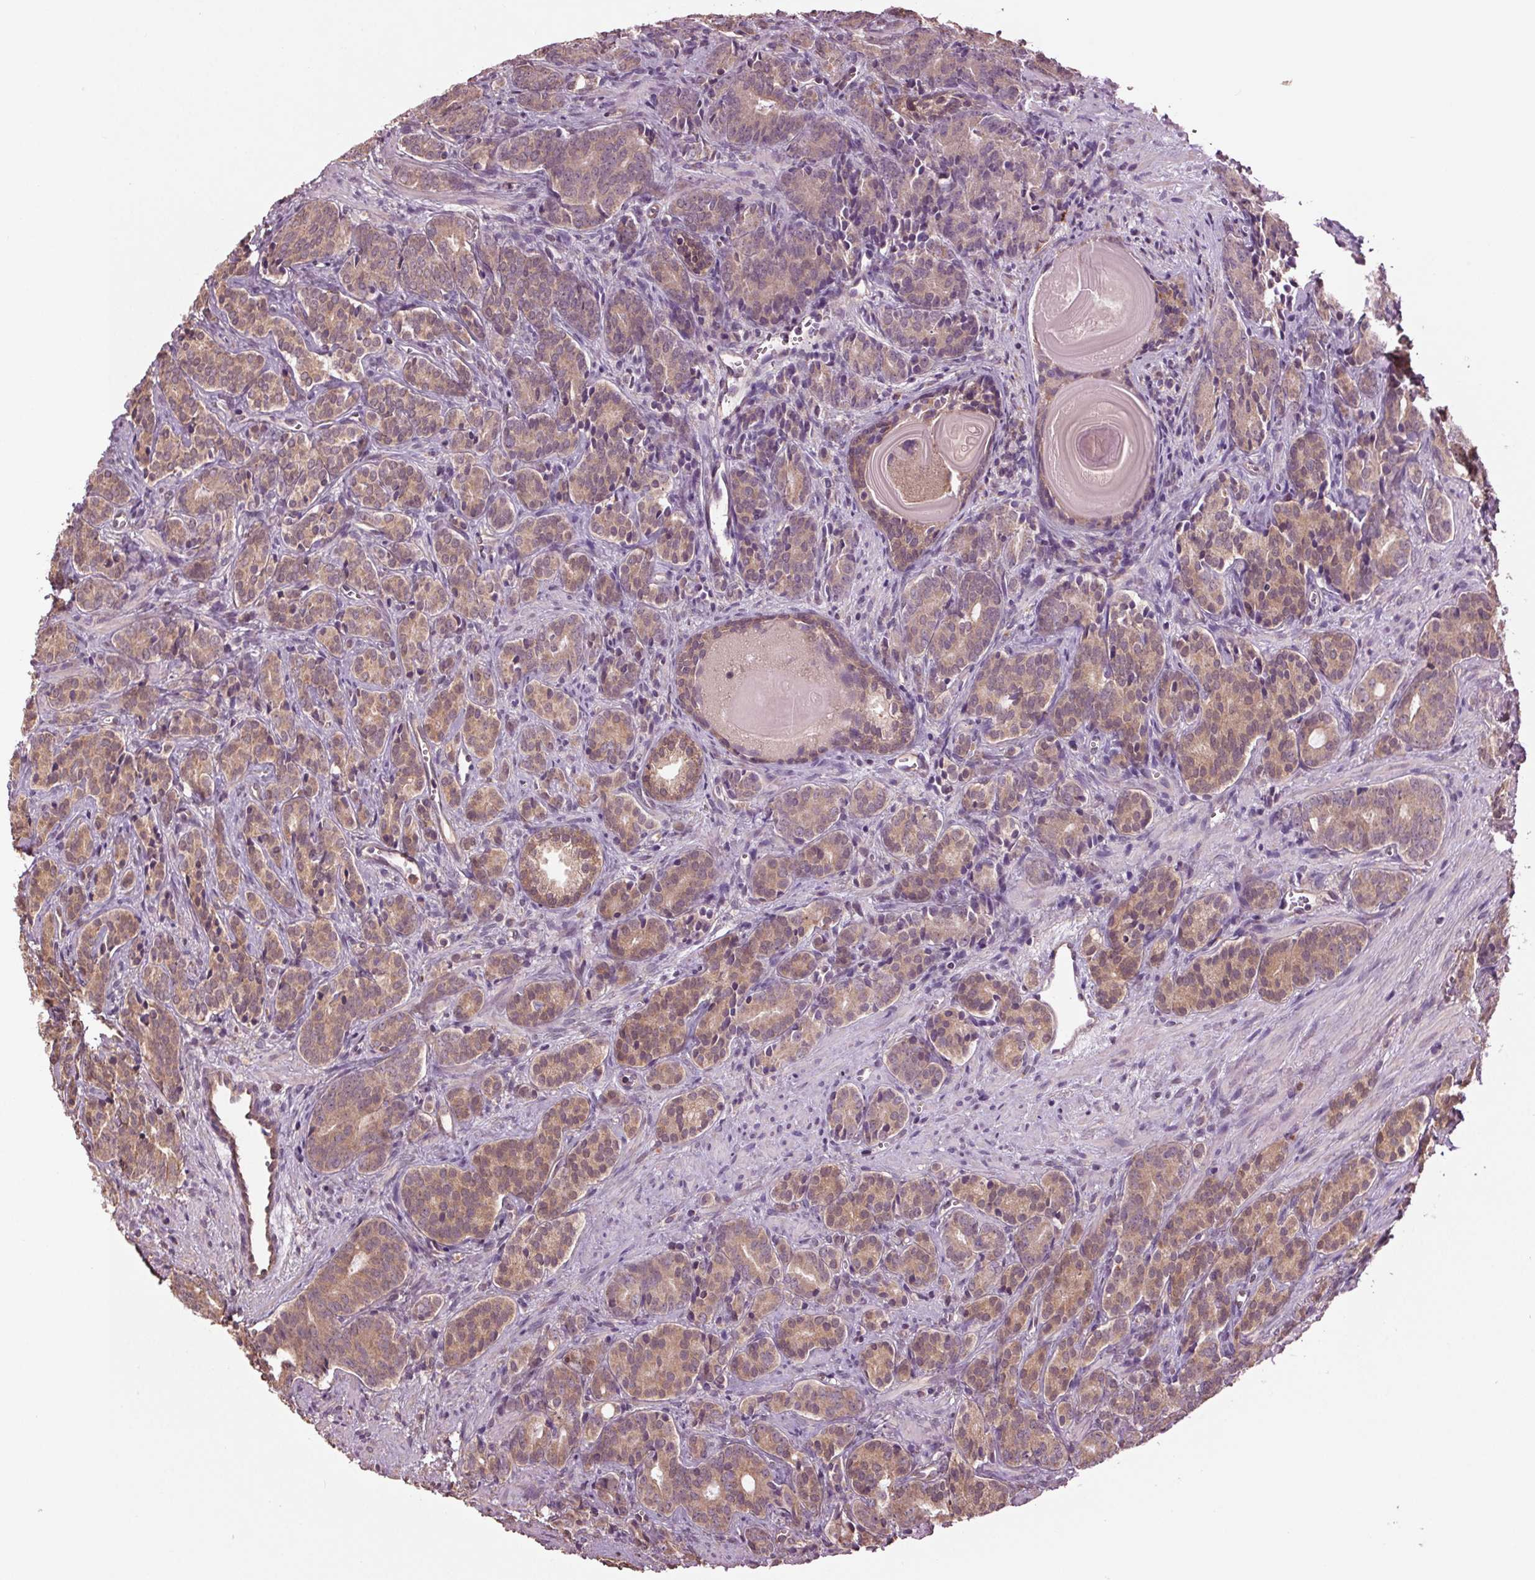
{"staining": {"intensity": "moderate", "quantity": ">75%", "location": "cytoplasmic/membranous"}, "tissue": "prostate cancer", "cell_type": "Tumor cells", "image_type": "cancer", "snomed": [{"axis": "morphology", "description": "Adenocarcinoma, High grade"}, {"axis": "topography", "description": "Prostate"}], "caption": "Prostate cancer was stained to show a protein in brown. There is medium levels of moderate cytoplasmic/membranous positivity in approximately >75% of tumor cells.", "gene": "RNPEP", "patient": {"sex": "male", "age": 84}}